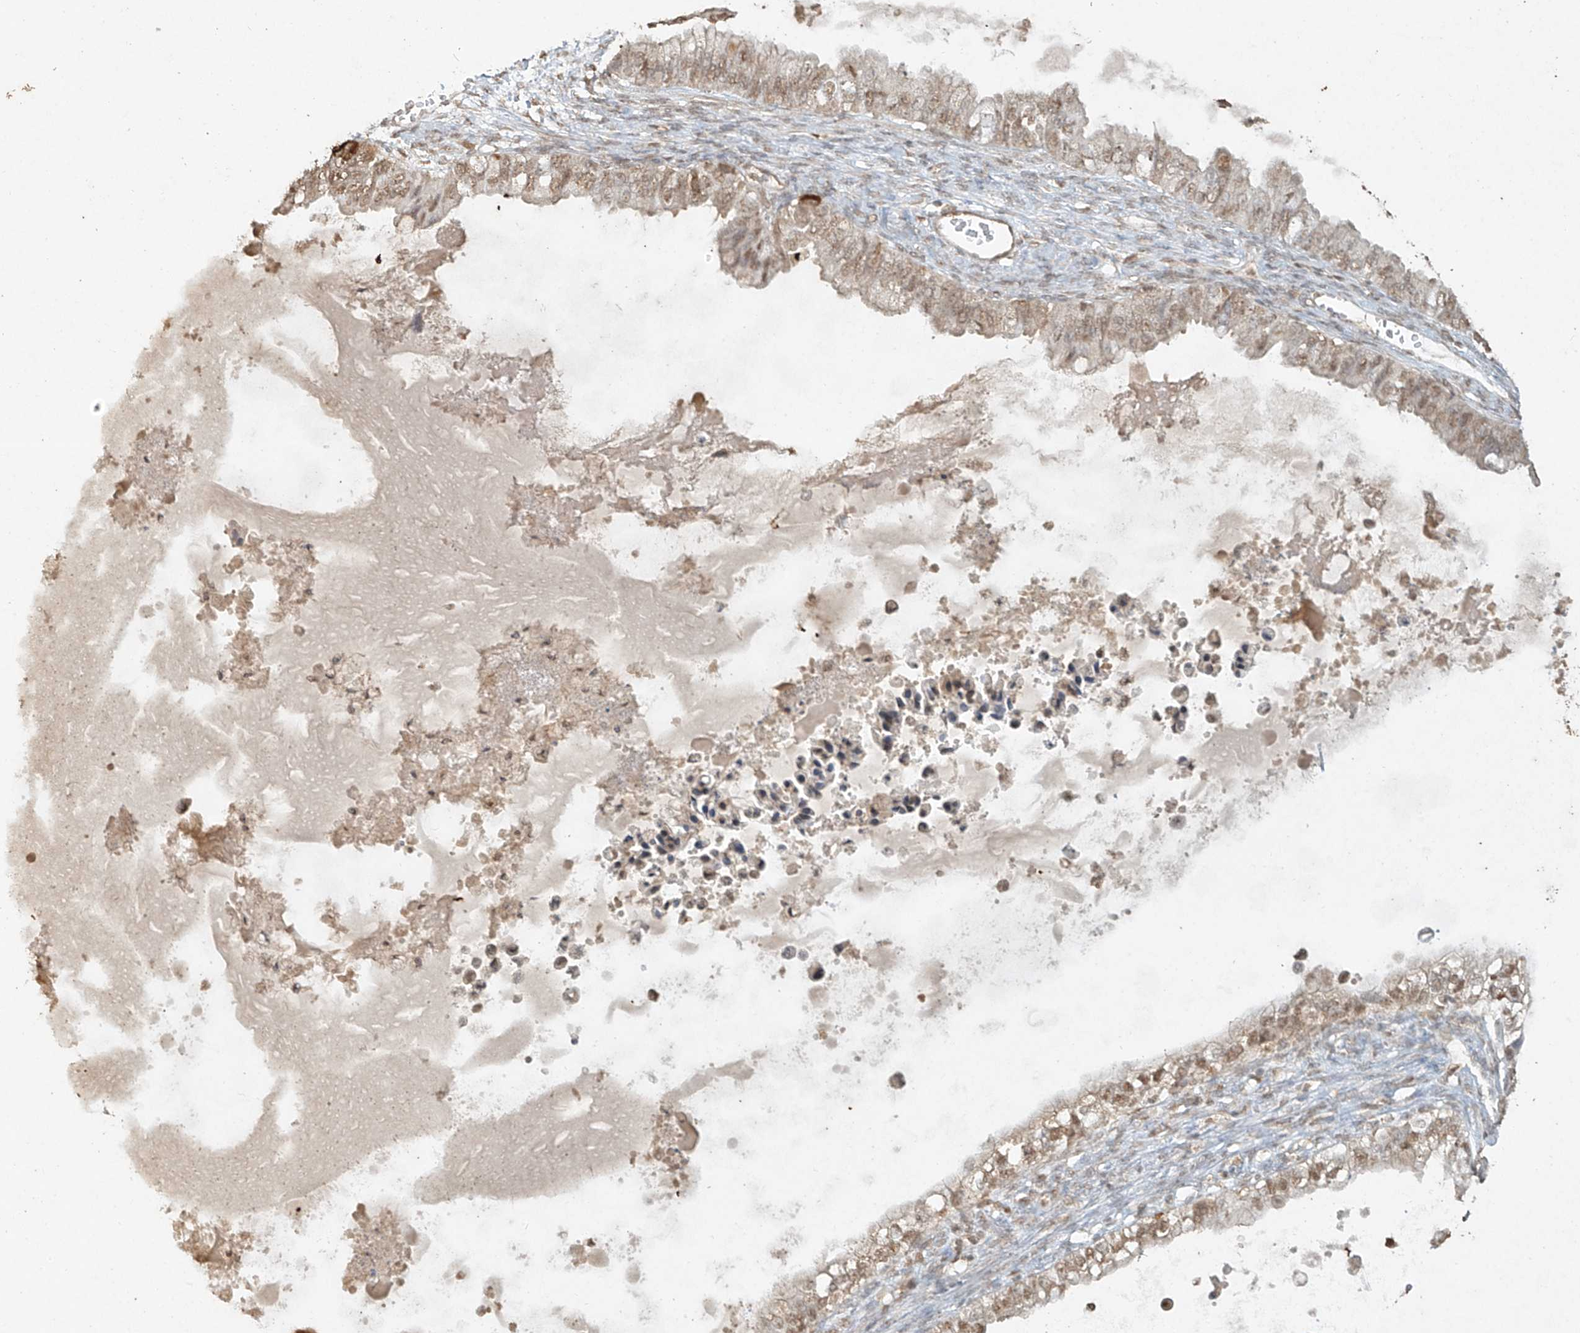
{"staining": {"intensity": "weak", "quantity": ">75%", "location": "nuclear"}, "tissue": "ovarian cancer", "cell_type": "Tumor cells", "image_type": "cancer", "snomed": [{"axis": "morphology", "description": "Cystadenocarcinoma, mucinous, NOS"}, {"axis": "topography", "description": "Ovary"}], "caption": "The histopathology image demonstrates immunohistochemical staining of ovarian cancer. There is weak nuclear staining is seen in about >75% of tumor cells.", "gene": "TIGAR", "patient": {"sex": "female", "age": 80}}